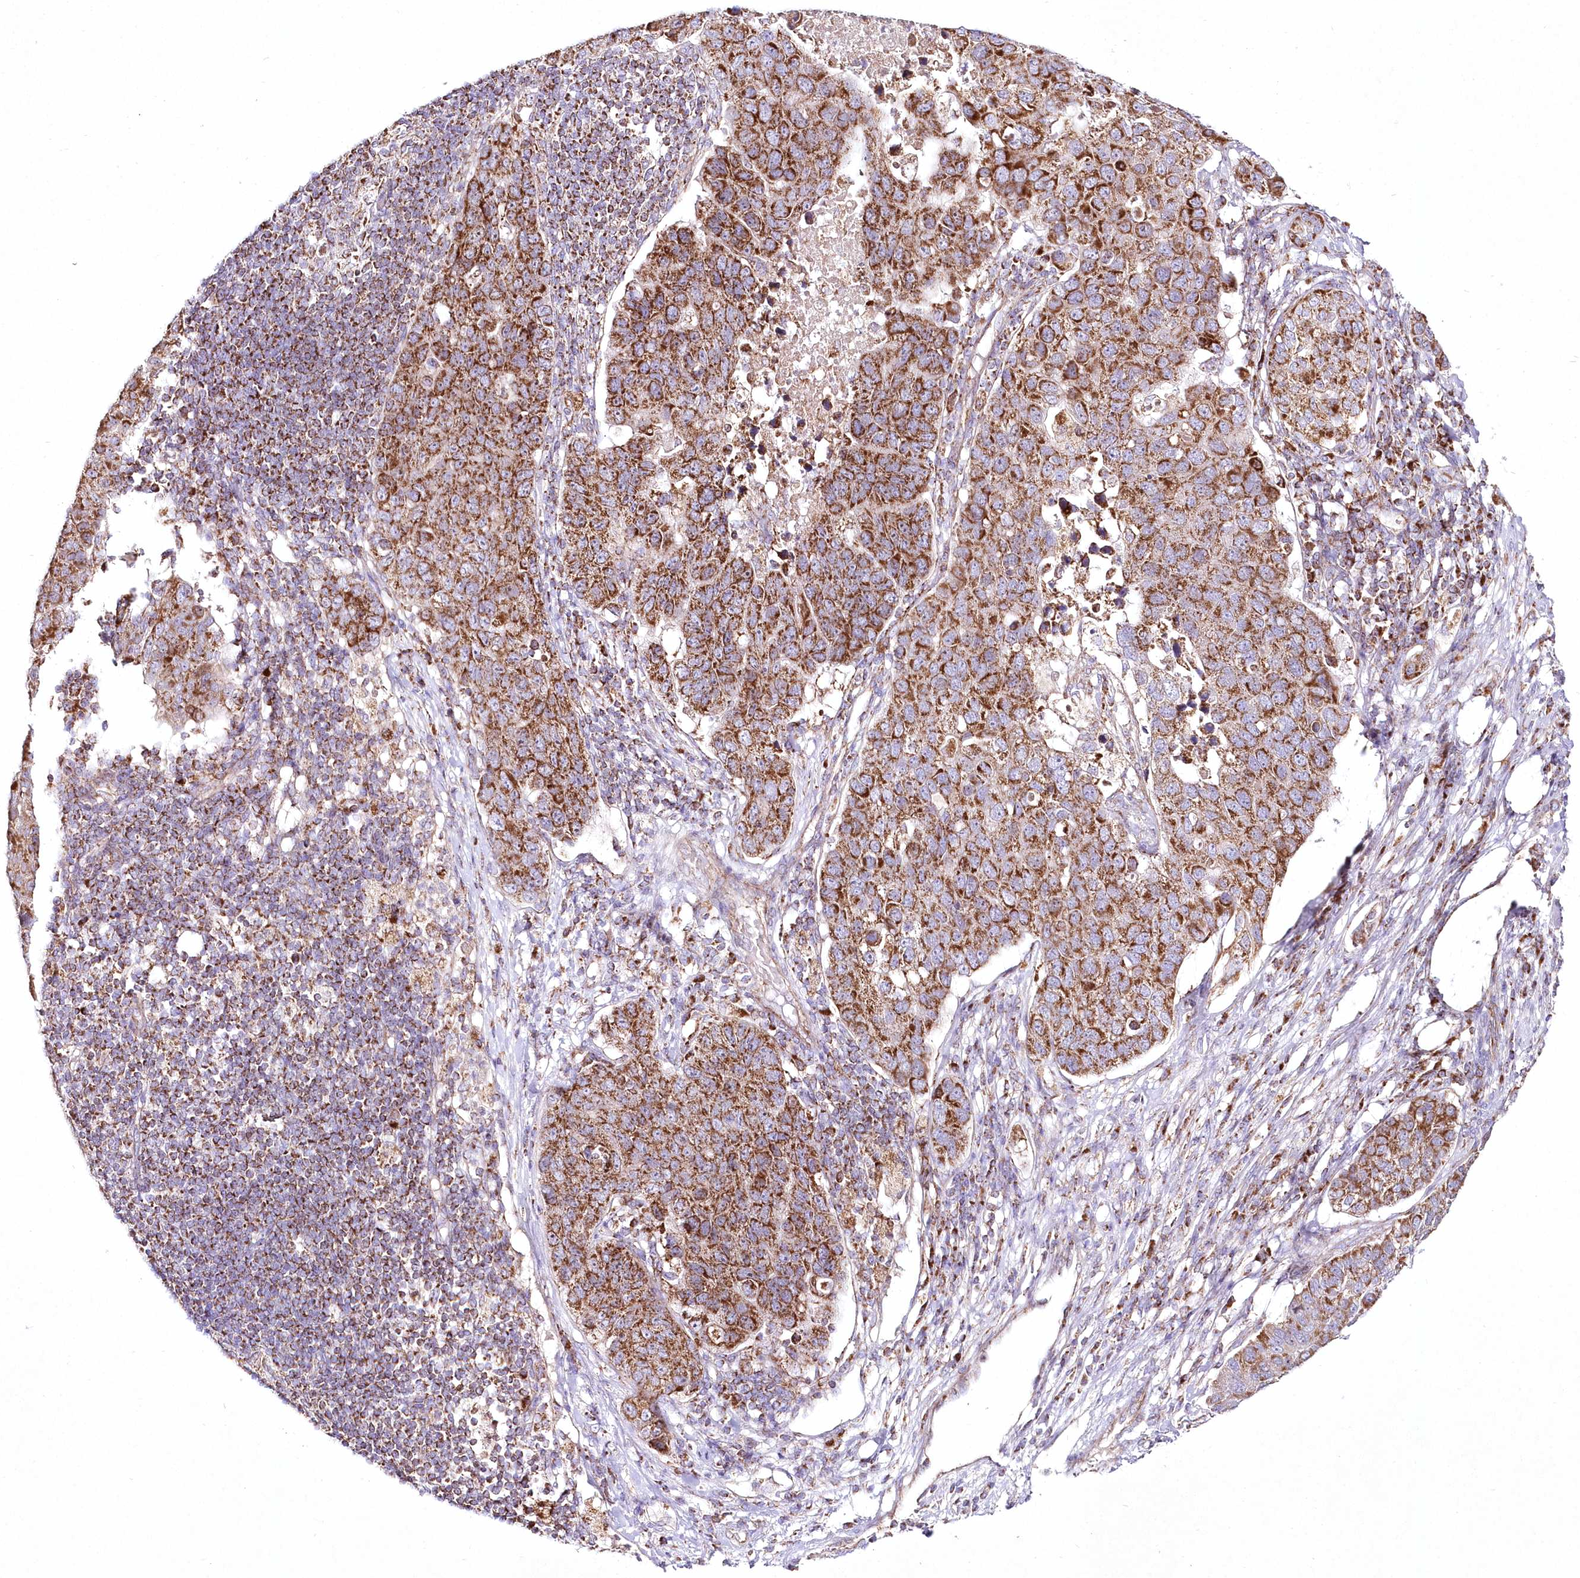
{"staining": {"intensity": "strong", "quantity": ">75%", "location": "cytoplasmic/membranous"}, "tissue": "pancreatic cancer", "cell_type": "Tumor cells", "image_type": "cancer", "snomed": [{"axis": "morphology", "description": "Adenocarcinoma, NOS"}, {"axis": "topography", "description": "Pancreas"}], "caption": "IHC (DAB (3,3'-diaminobenzidine)) staining of pancreatic cancer exhibits strong cytoplasmic/membranous protein expression in approximately >75% of tumor cells.", "gene": "DNA2", "patient": {"sex": "female", "age": 61}}